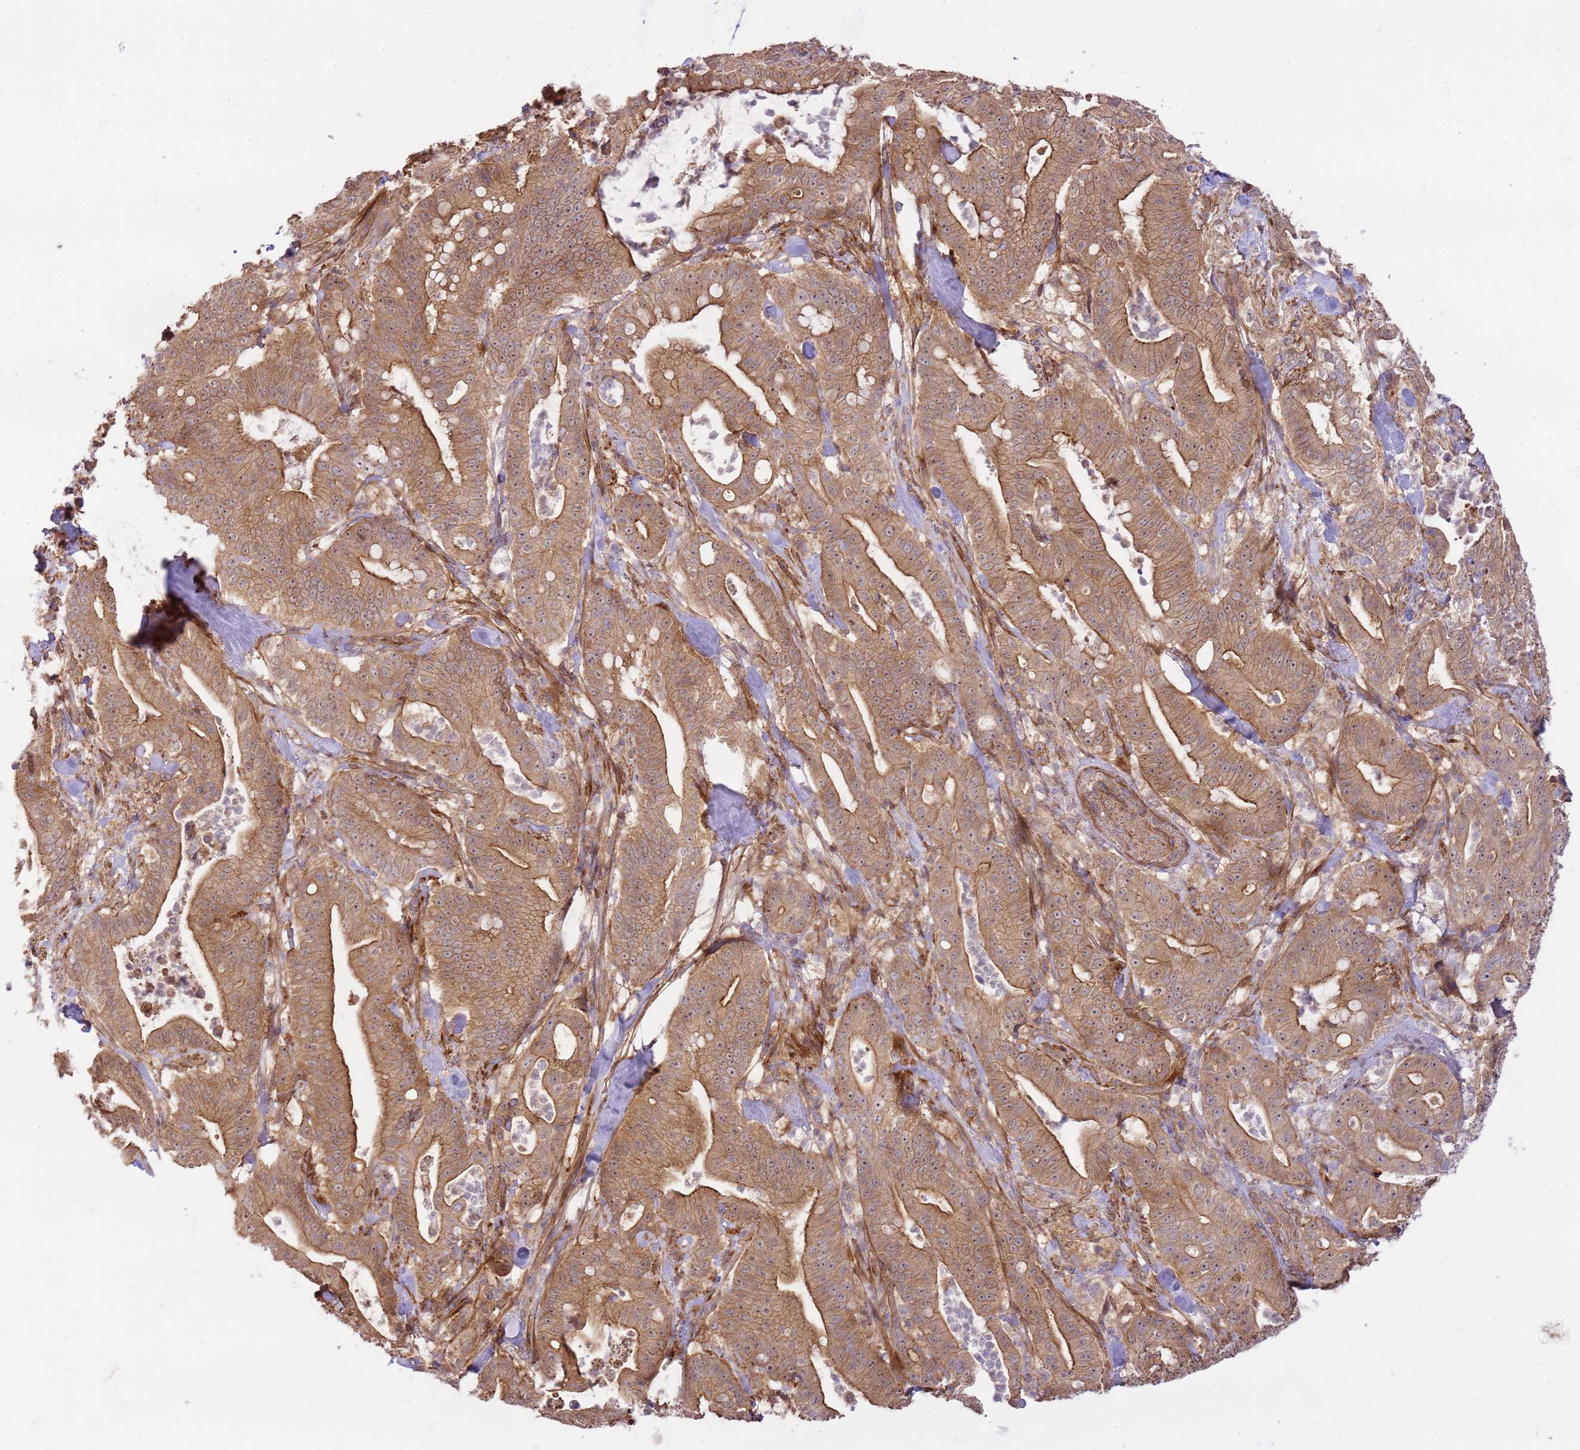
{"staining": {"intensity": "moderate", "quantity": ">75%", "location": "cytoplasmic/membranous"}, "tissue": "pancreatic cancer", "cell_type": "Tumor cells", "image_type": "cancer", "snomed": [{"axis": "morphology", "description": "Adenocarcinoma, NOS"}, {"axis": "topography", "description": "Pancreas"}], "caption": "There is medium levels of moderate cytoplasmic/membranous positivity in tumor cells of pancreatic cancer (adenocarcinoma), as demonstrated by immunohistochemical staining (brown color).", "gene": "GAREM1", "patient": {"sex": "male", "age": 71}}